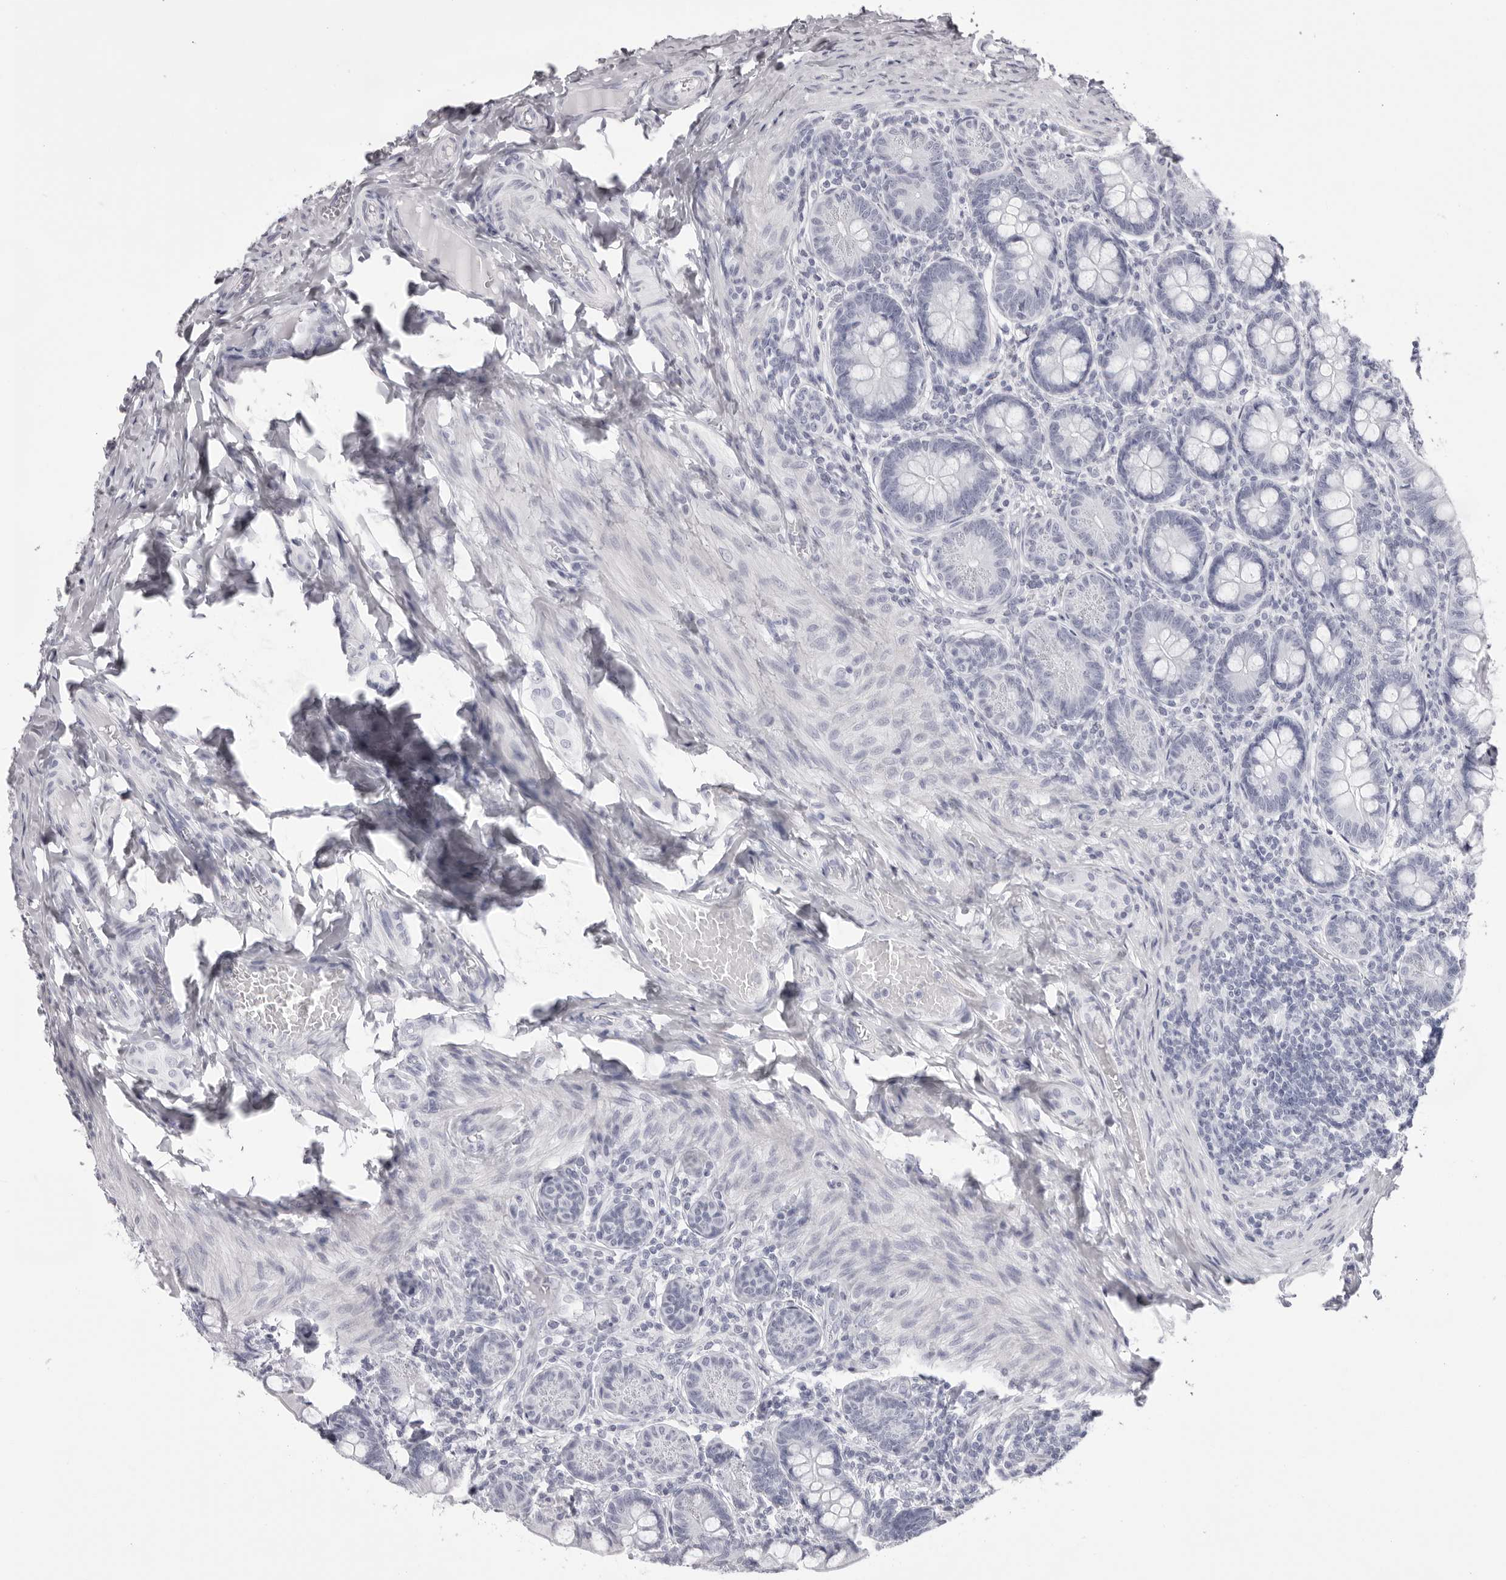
{"staining": {"intensity": "negative", "quantity": "none", "location": "none"}, "tissue": "small intestine", "cell_type": "Glandular cells", "image_type": "normal", "snomed": [{"axis": "morphology", "description": "Normal tissue, NOS"}, {"axis": "topography", "description": "Small intestine"}], "caption": "Glandular cells show no significant protein expression in benign small intestine. (Brightfield microscopy of DAB (3,3'-diaminobenzidine) immunohistochemistry at high magnification).", "gene": "TMOD4", "patient": {"sex": "male", "age": 7}}